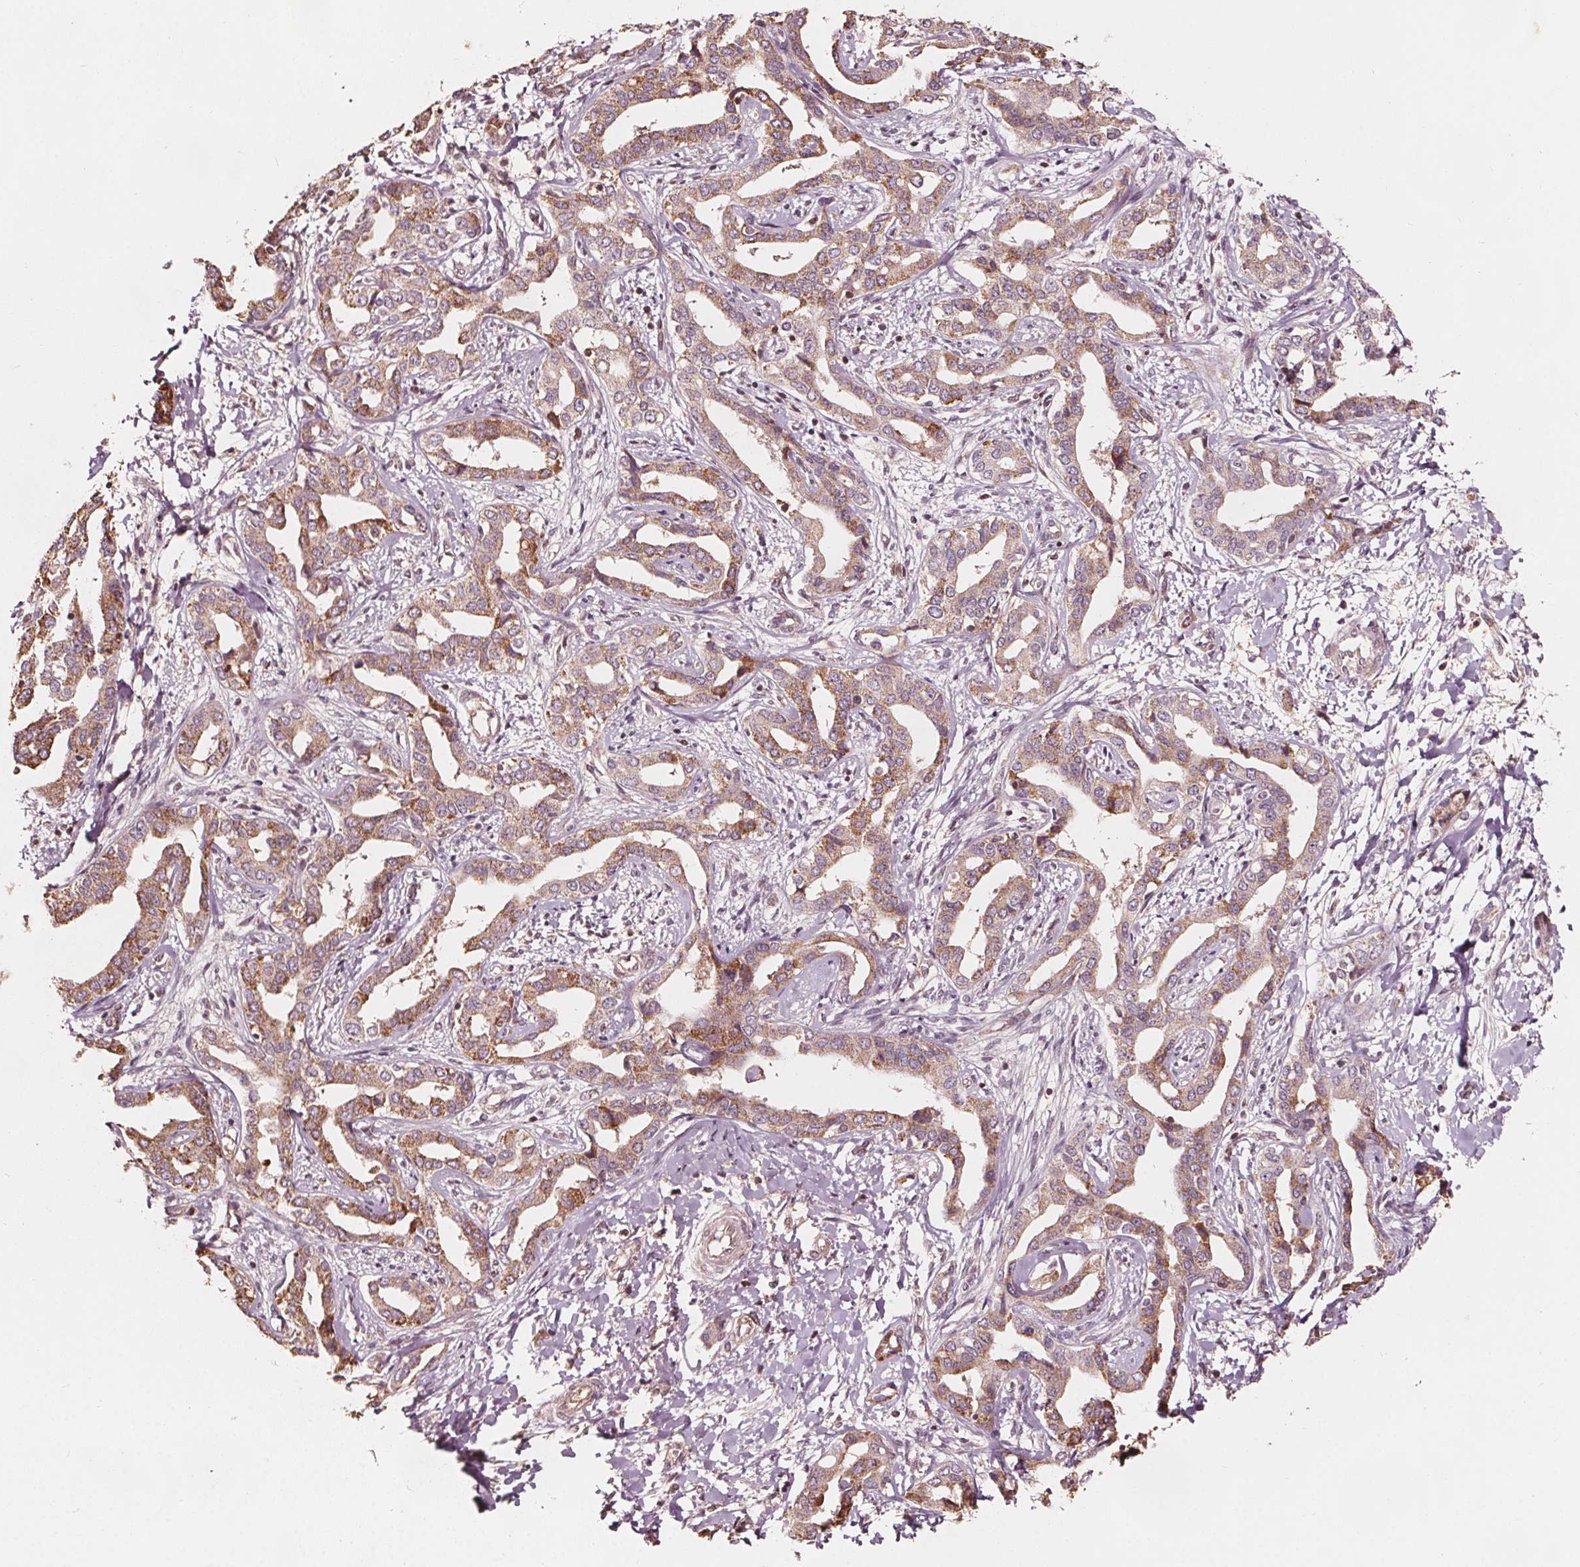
{"staining": {"intensity": "moderate", "quantity": ">75%", "location": "cytoplasmic/membranous"}, "tissue": "liver cancer", "cell_type": "Tumor cells", "image_type": "cancer", "snomed": [{"axis": "morphology", "description": "Cholangiocarcinoma"}, {"axis": "topography", "description": "Liver"}], "caption": "Immunohistochemical staining of human liver cholangiocarcinoma reveals medium levels of moderate cytoplasmic/membranous positivity in approximately >75% of tumor cells. Using DAB (brown) and hematoxylin (blue) stains, captured at high magnification using brightfield microscopy.", "gene": "AIP", "patient": {"sex": "male", "age": 59}}